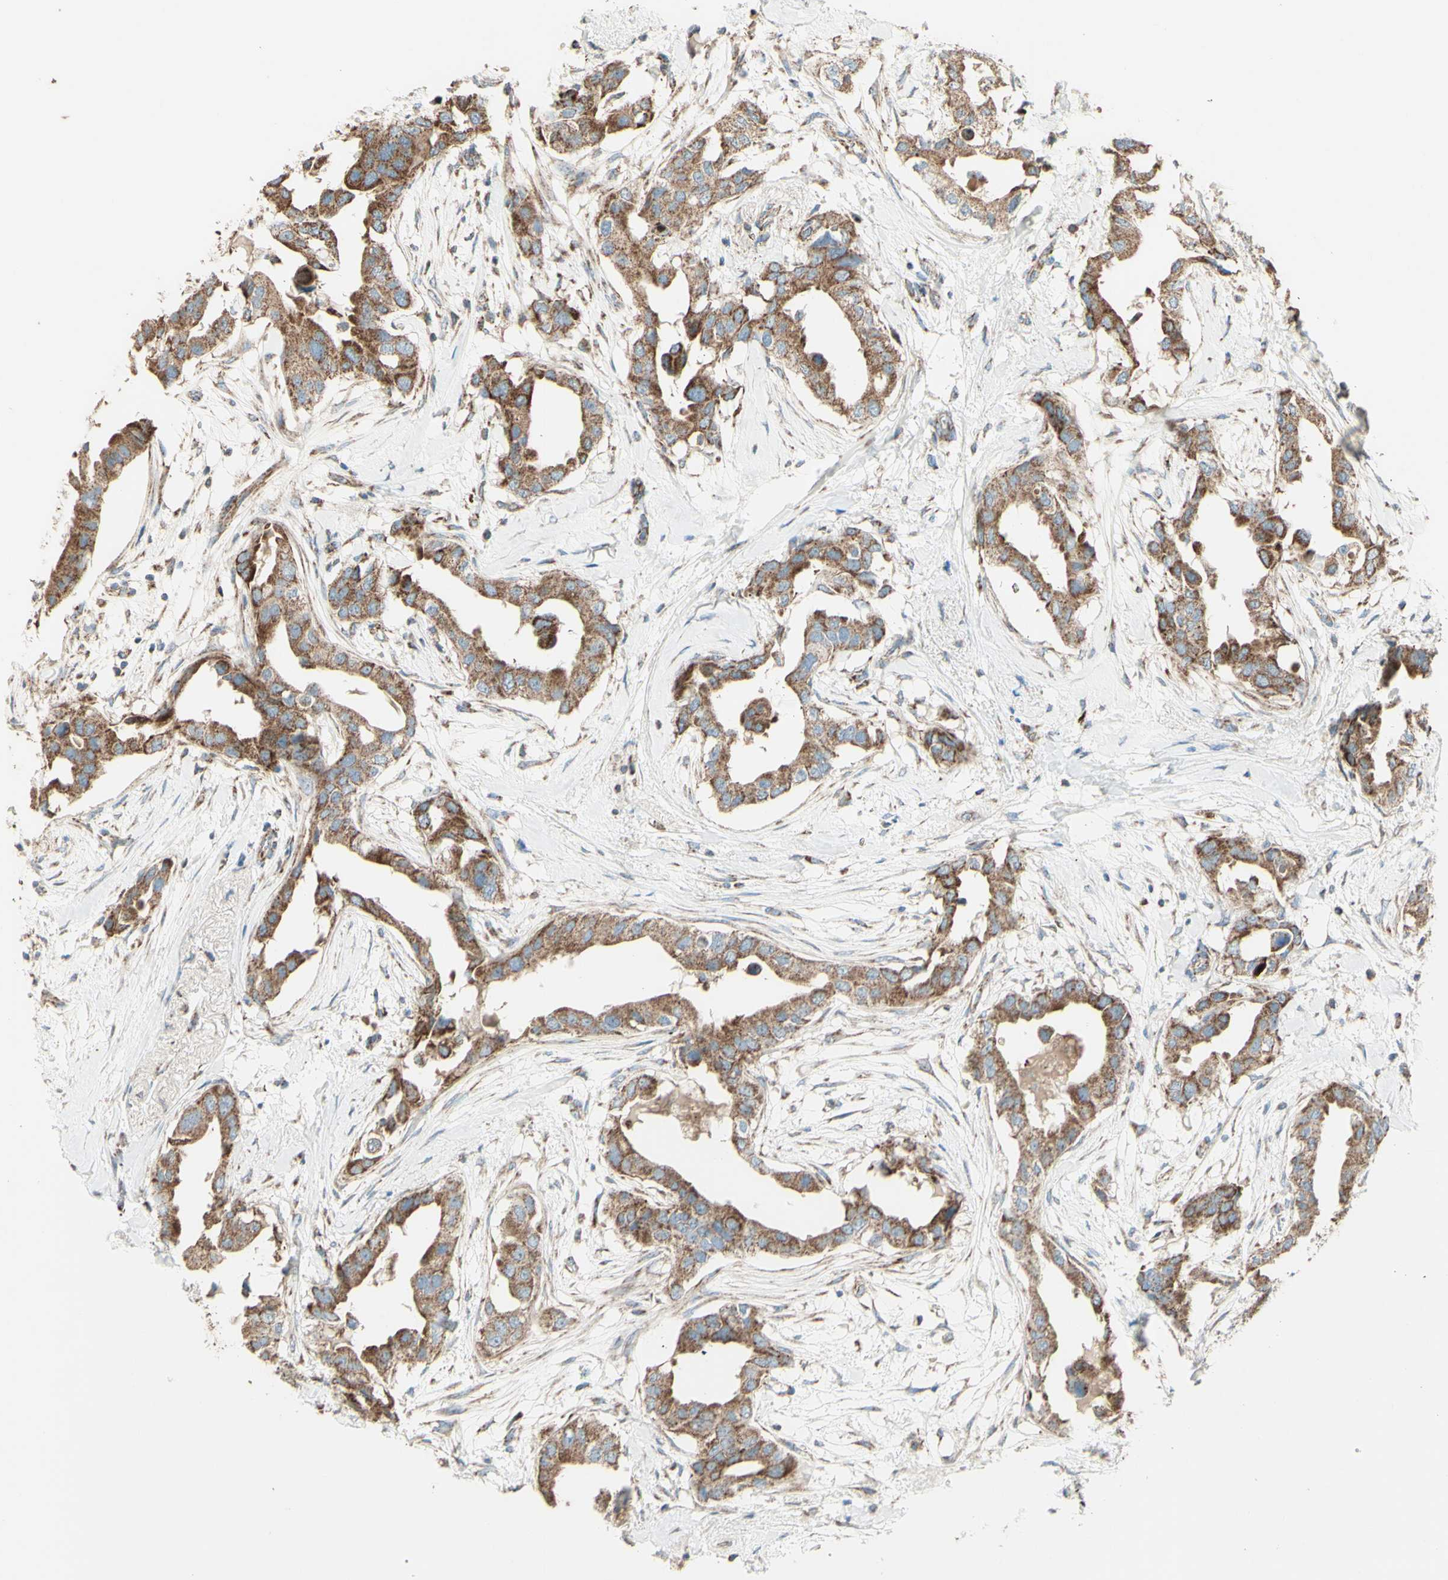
{"staining": {"intensity": "moderate", "quantity": ">75%", "location": "cytoplasmic/membranous"}, "tissue": "breast cancer", "cell_type": "Tumor cells", "image_type": "cancer", "snomed": [{"axis": "morphology", "description": "Duct carcinoma"}, {"axis": "topography", "description": "Breast"}], "caption": "This is a histology image of IHC staining of intraductal carcinoma (breast), which shows moderate positivity in the cytoplasmic/membranous of tumor cells.", "gene": "RHOT1", "patient": {"sex": "female", "age": 40}}